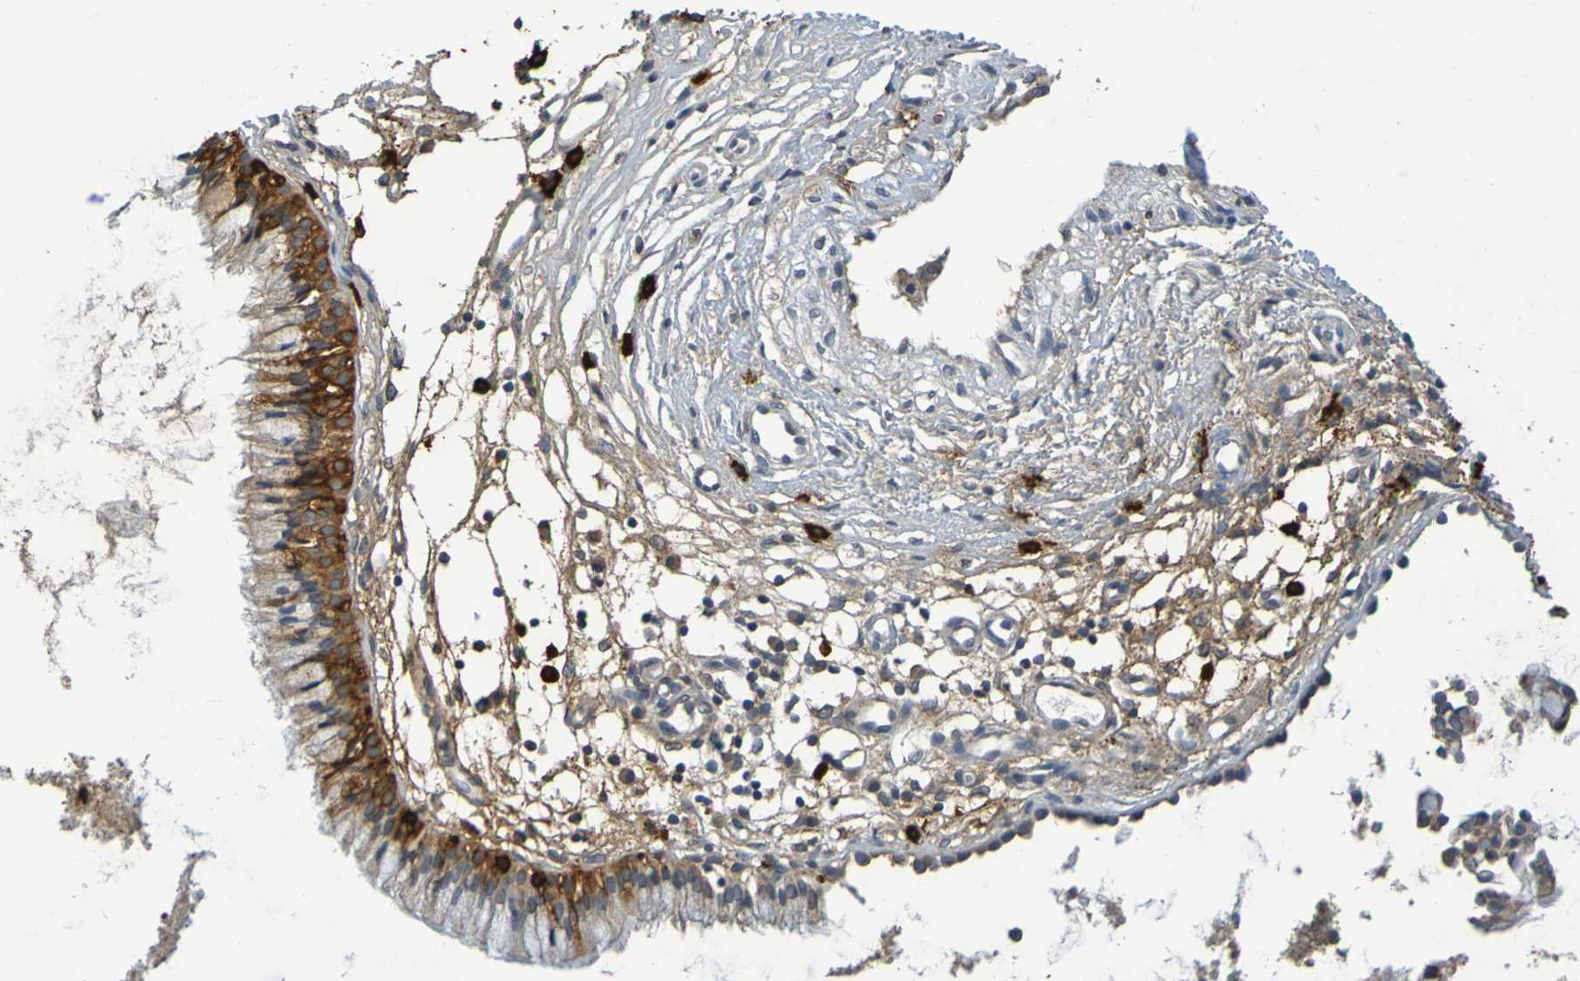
{"staining": {"intensity": "strong", "quantity": "<25%", "location": "cytoplasmic/membranous"}, "tissue": "nasopharynx", "cell_type": "Respiratory epithelial cells", "image_type": "normal", "snomed": [{"axis": "morphology", "description": "Normal tissue, NOS"}, {"axis": "topography", "description": "Nasopharynx"}], "caption": "The micrograph shows immunohistochemical staining of unremarkable nasopharynx. There is strong cytoplasmic/membranous expression is appreciated in approximately <25% of respiratory epithelial cells. Immunohistochemistry stains the protein of interest in brown and the nuclei are stained blue.", "gene": "C3AR1", "patient": {"sex": "male", "age": 21}}